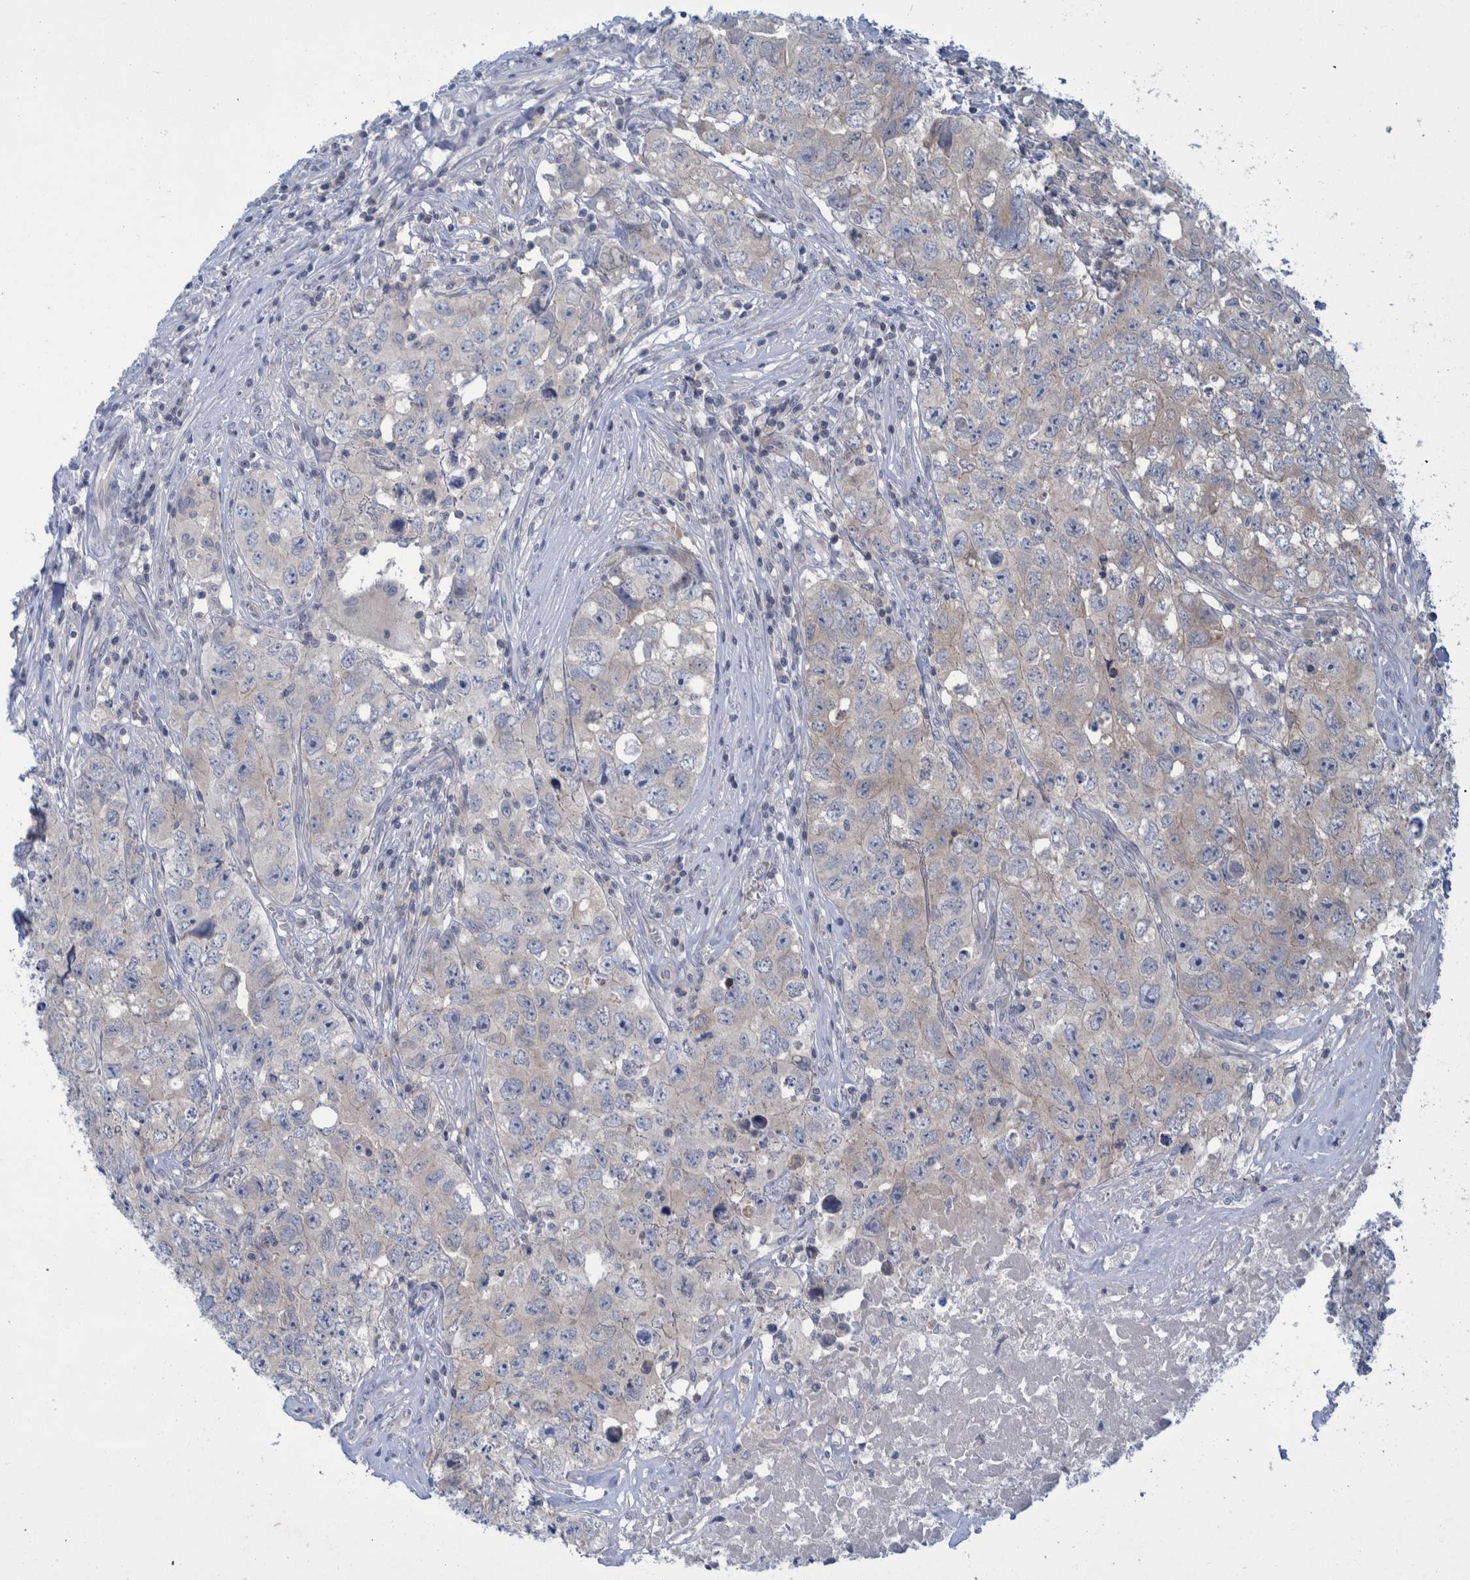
{"staining": {"intensity": "negative", "quantity": "none", "location": "none"}, "tissue": "testis cancer", "cell_type": "Tumor cells", "image_type": "cancer", "snomed": [{"axis": "morphology", "description": "Seminoma, NOS"}, {"axis": "morphology", "description": "Carcinoma, Embryonal, NOS"}, {"axis": "topography", "description": "Testis"}], "caption": "Immunohistochemistry photomicrograph of testis cancer (embryonal carcinoma) stained for a protein (brown), which exhibits no staining in tumor cells. The staining is performed using DAB (3,3'-diaminobenzidine) brown chromogen with nuclei counter-stained in using hematoxylin.", "gene": "PCYT2", "patient": {"sex": "male", "age": 43}}